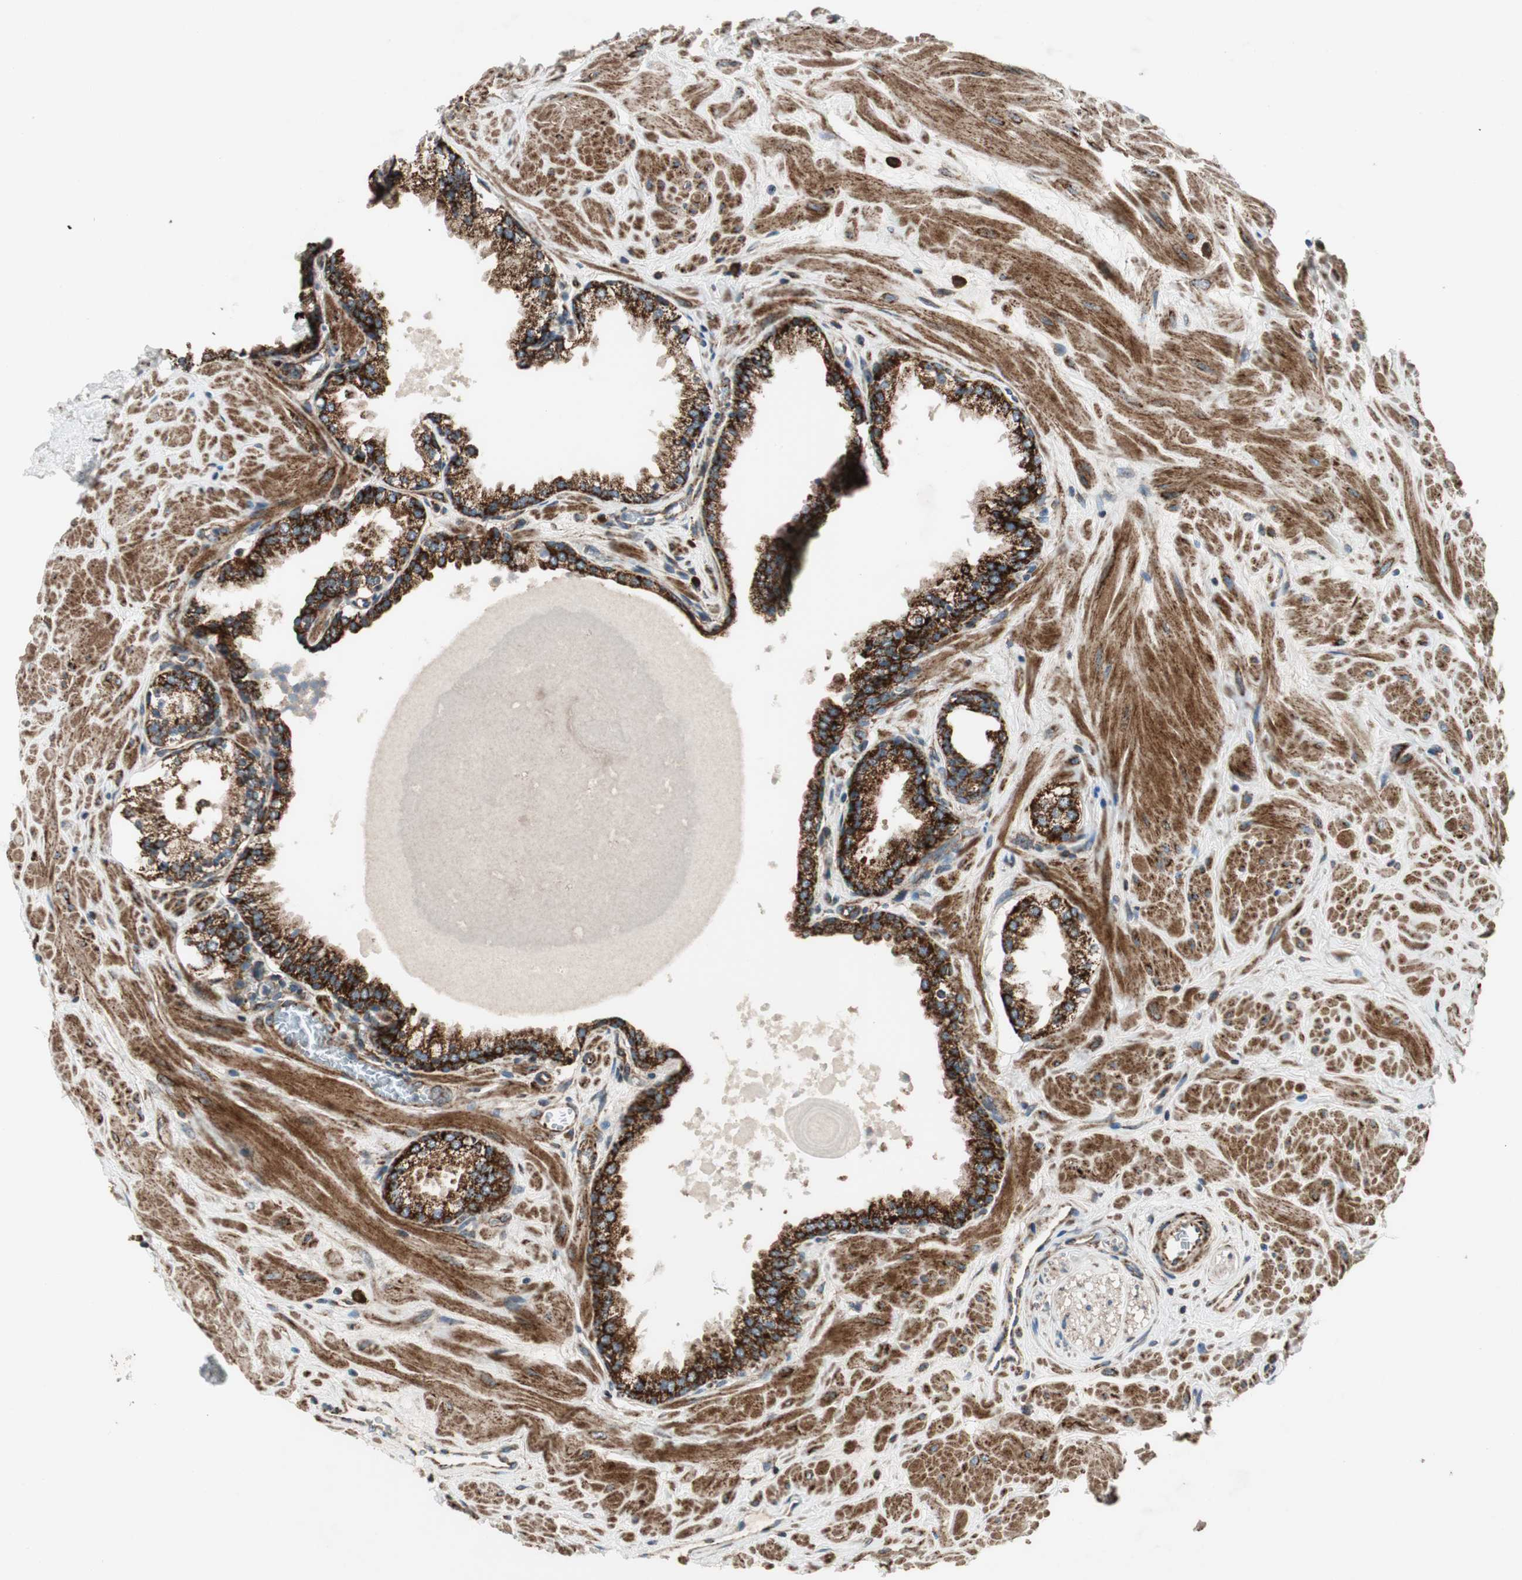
{"staining": {"intensity": "strong", "quantity": ">75%", "location": "cytoplasmic/membranous"}, "tissue": "prostate", "cell_type": "Glandular cells", "image_type": "normal", "snomed": [{"axis": "morphology", "description": "Normal tissue, NOS"}, {"axis": "topography", "description": "Prostate"}], "caption": "The immunohistochemical stain labels strong cytoplasmic/membranous staining in glandular cells of unremarkable prostate.", "gene": "AKAP1", "patient": {"sex": "male", "age": 51}}